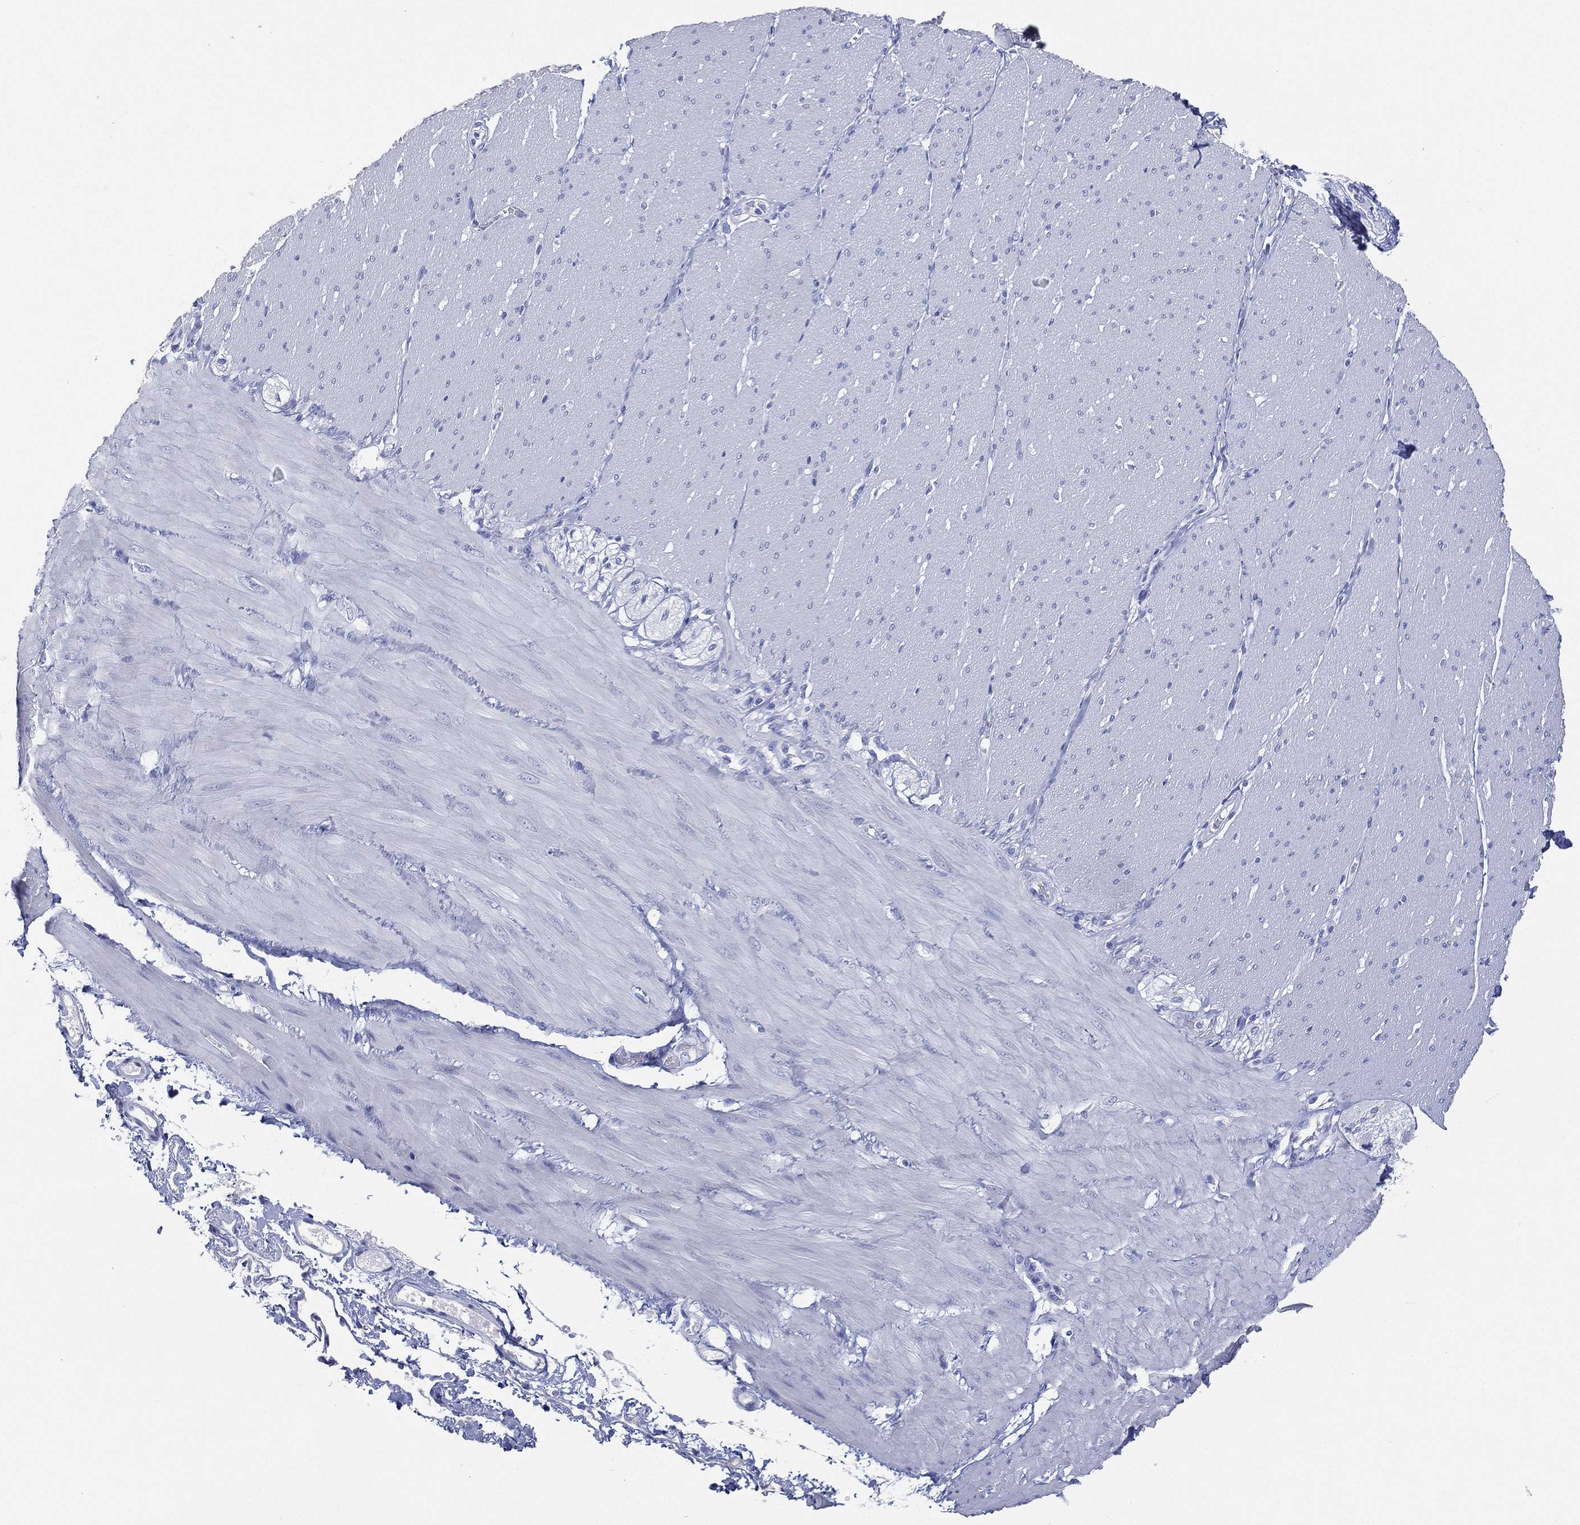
{"staining": {"intensity": "negative", "quantity": "none", "location": "none"}, "tissue": "adipose tissue", "cell_type": "Adipocytes", "image_type": "normal", "snomed": [{"axis": "morphology", "description": "Normal tissue, NOS"}, {"axis": "topography", "description": "Smooth muscle"}, {"axis": "topography", "description": "Duodenum"}, {"axis": "topography", "description": "Peripheral nerve tissue"}], "caption": "There is no significant positivity in adipocytes of adipose tissue.", "gene": "FMO1", "patient": {"sex": "female", "age": 61}}